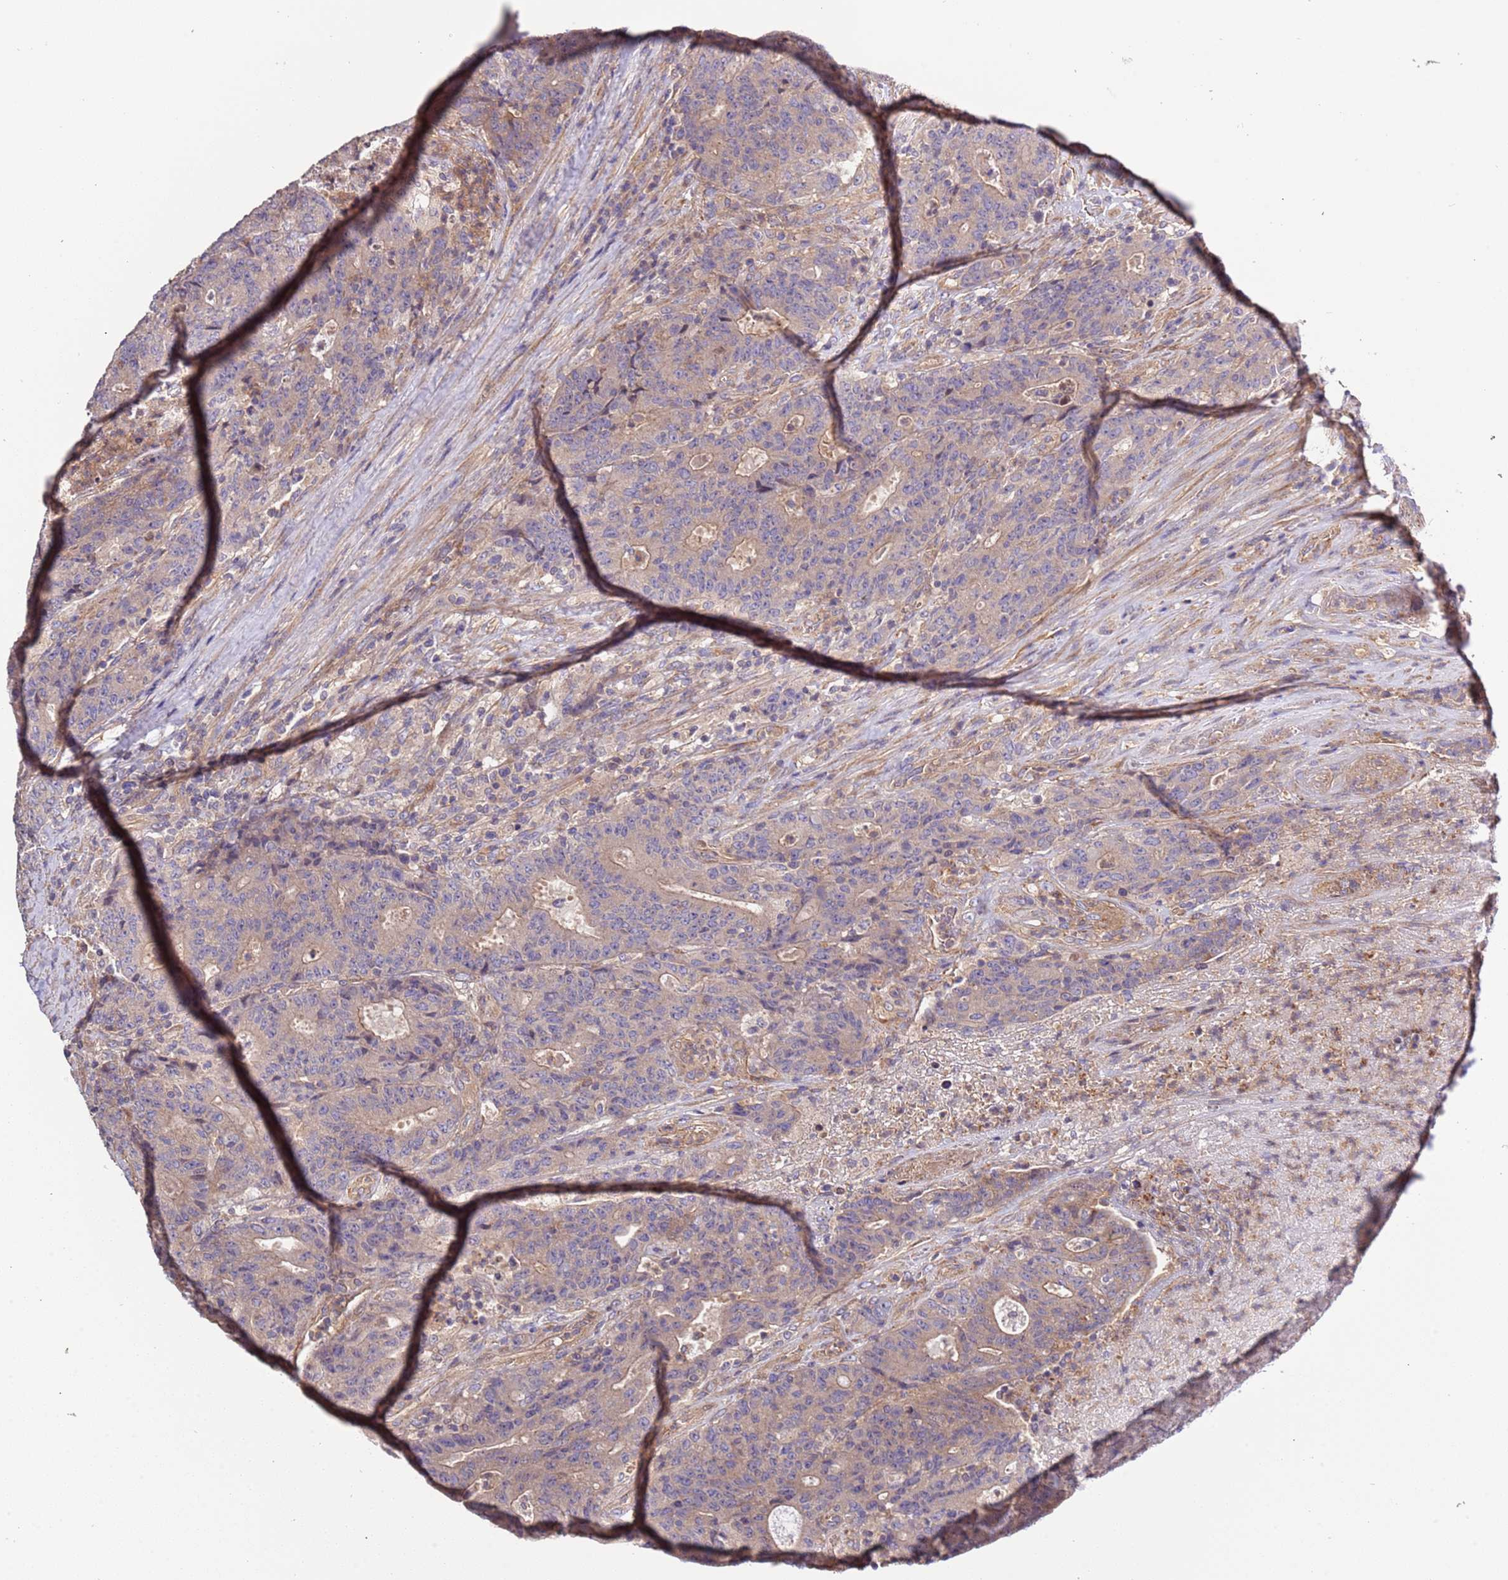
{"staining": {"intensity": "weak", "quantity": "<25%", "location": "cytoplasmic/membranous"}, "tissue": "colorectal cancer", "cell_type": "Tumor cells", "image_type": "cancer", "snomed": [{"axis": "morphology", "description": "Adenocarcinoma, NOS"}, {"axis": "topography", "description": "Colon"}], "caption": "DAB immunohistochemical staining of colorectal cancer shows no significant expression in tumor cells.", "gene": "LAMB4", "patient": {"sex": "female", "age": 75}}